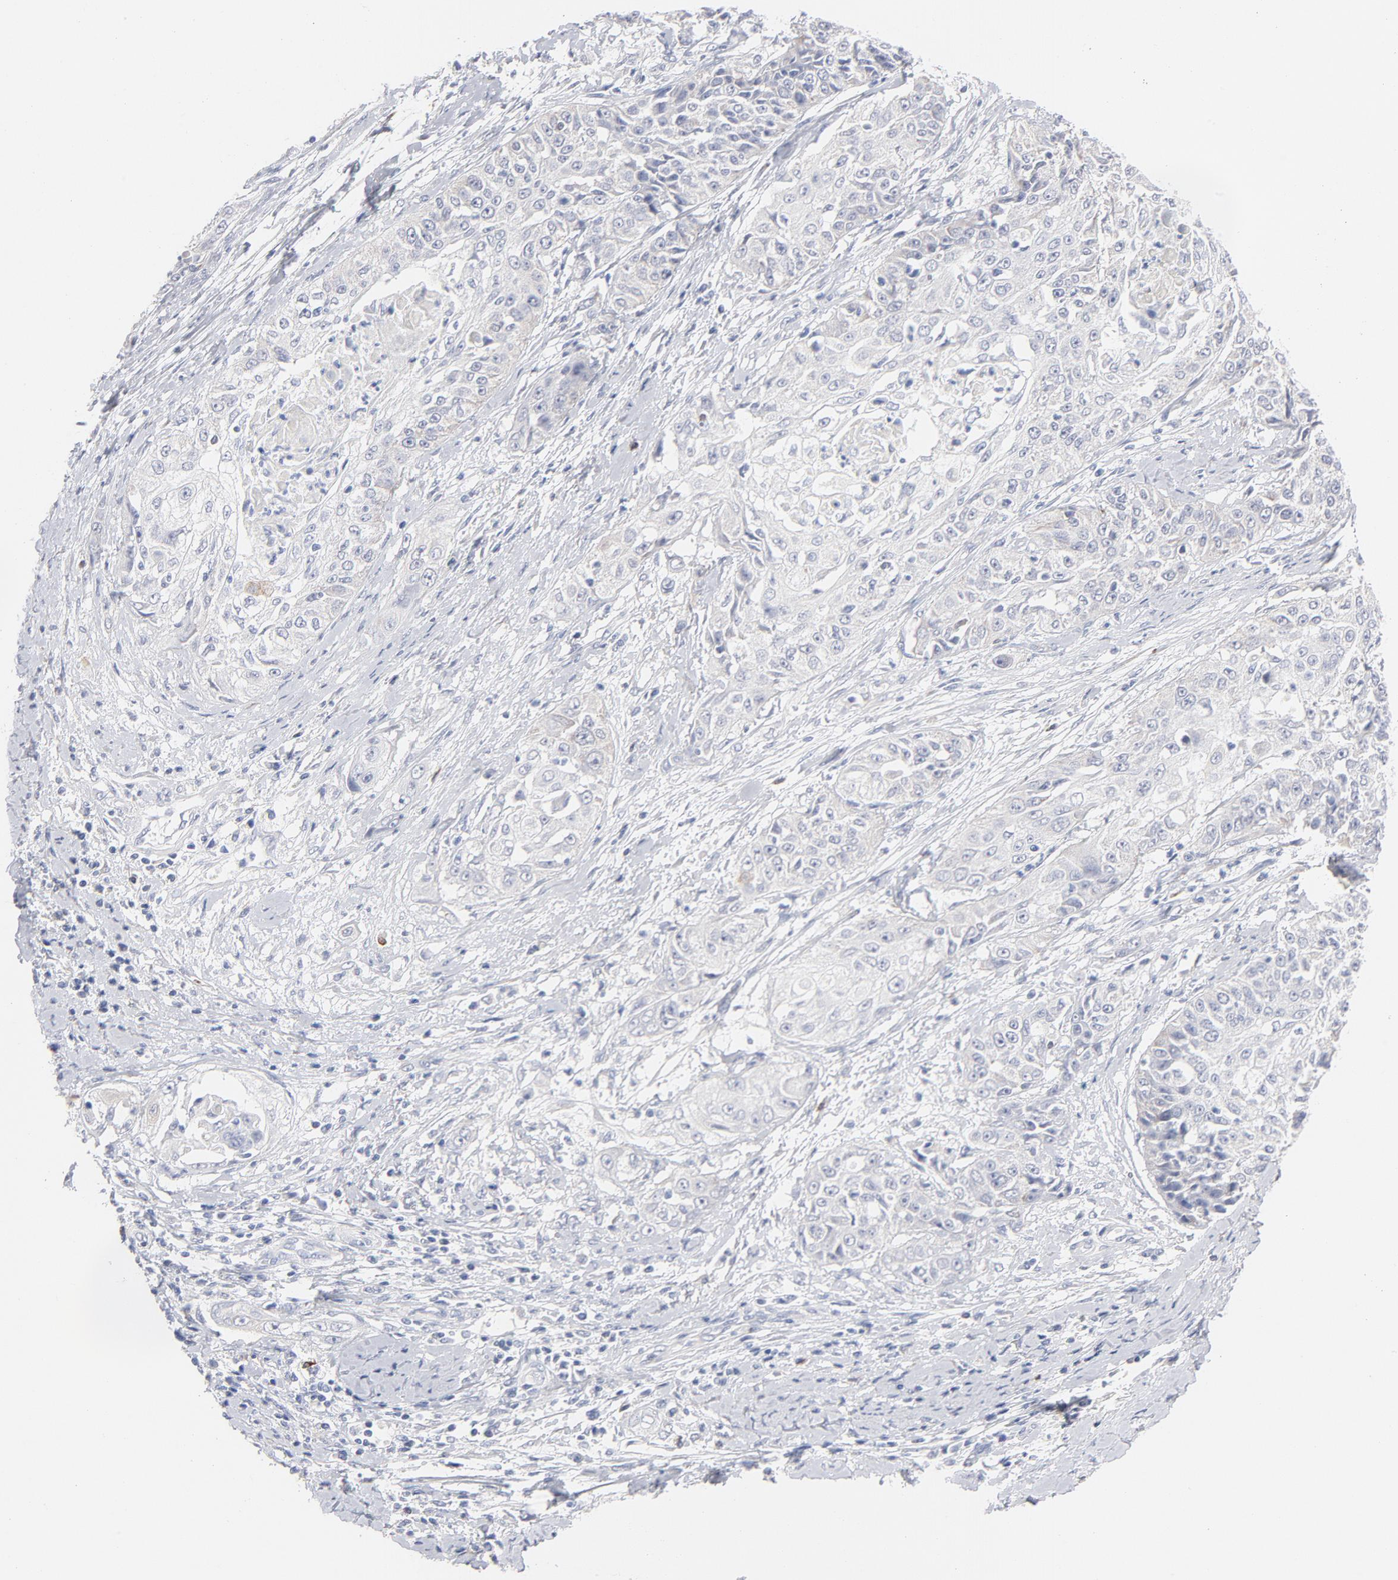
{"staining": {"intensity": "negative", "quantity": "none", "location": "none"}, "tissue": "cervical cancer", "cell_type": "Tumor cells", "image_type": "cancer", "snomed": [{"axis": "morphology", "description": "Squamous cell carcinoma, NOS"}, {"axis": "topography", "description": "Cervix"}], "caption": "DAB (3,3'-diaminobenzidine) immunohistochemical staining of cervical cancer shows no significant expression in tumor cells.", "gene": "MID1", "patient": {"sex": "female", "age": 64}}